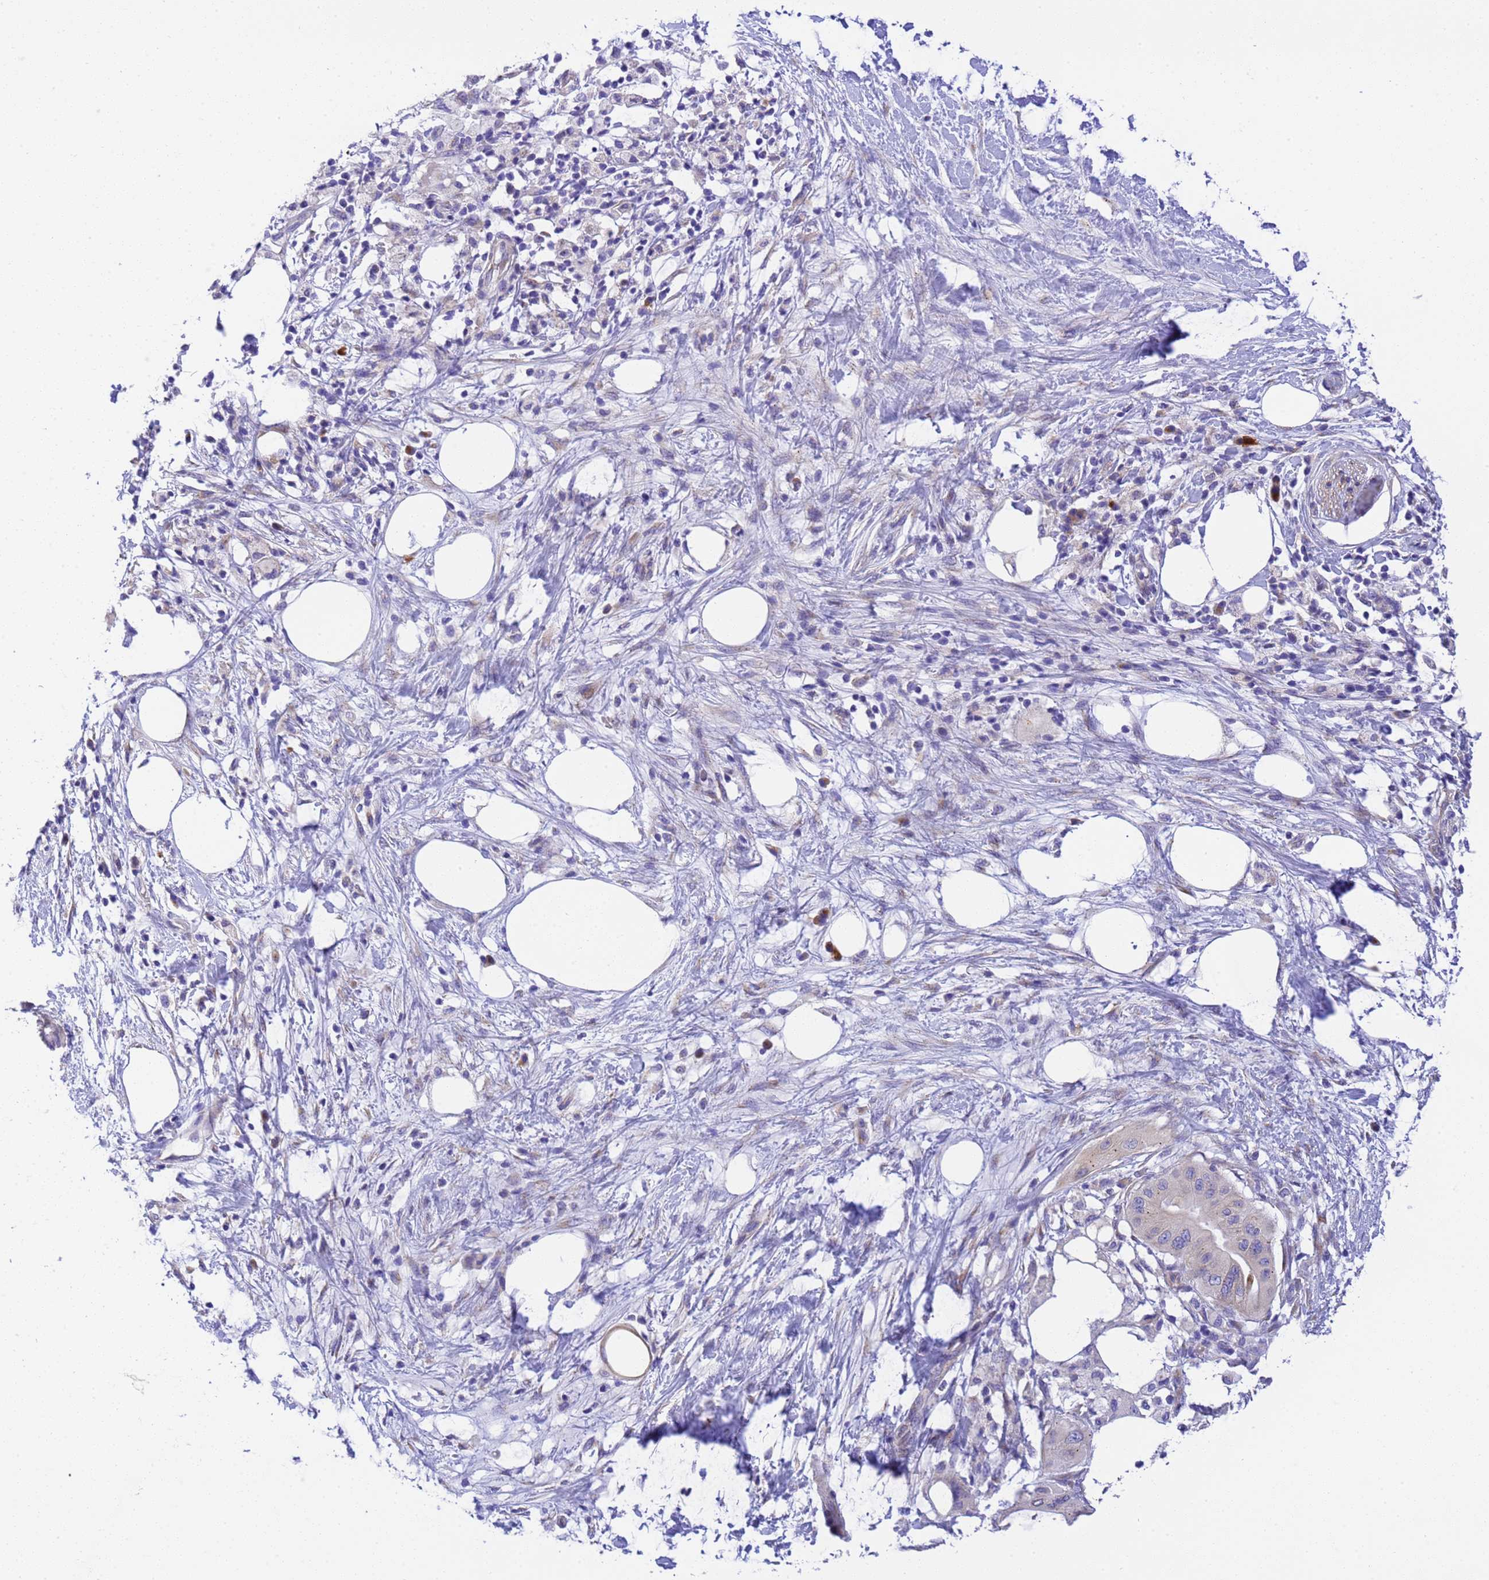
{"staining": {"intensity": "negative", "quantity": "none", "location": "none"}, "tissue": "pancreatic cancer", "cell_type": "Tumor cells", "image_type": "cancer", "snomed": [{"axis": "morphology", "description": "Adenocarcinoma, NOS"}, {"axis": "topography", "description": "Pancreas"}], "caption": "The photomicrograph displays no staining of tumor cells in pancreatic adenocarcinoma.", "gene": "RHBDD3", "patient": {"sex": "male", "age": 68}}